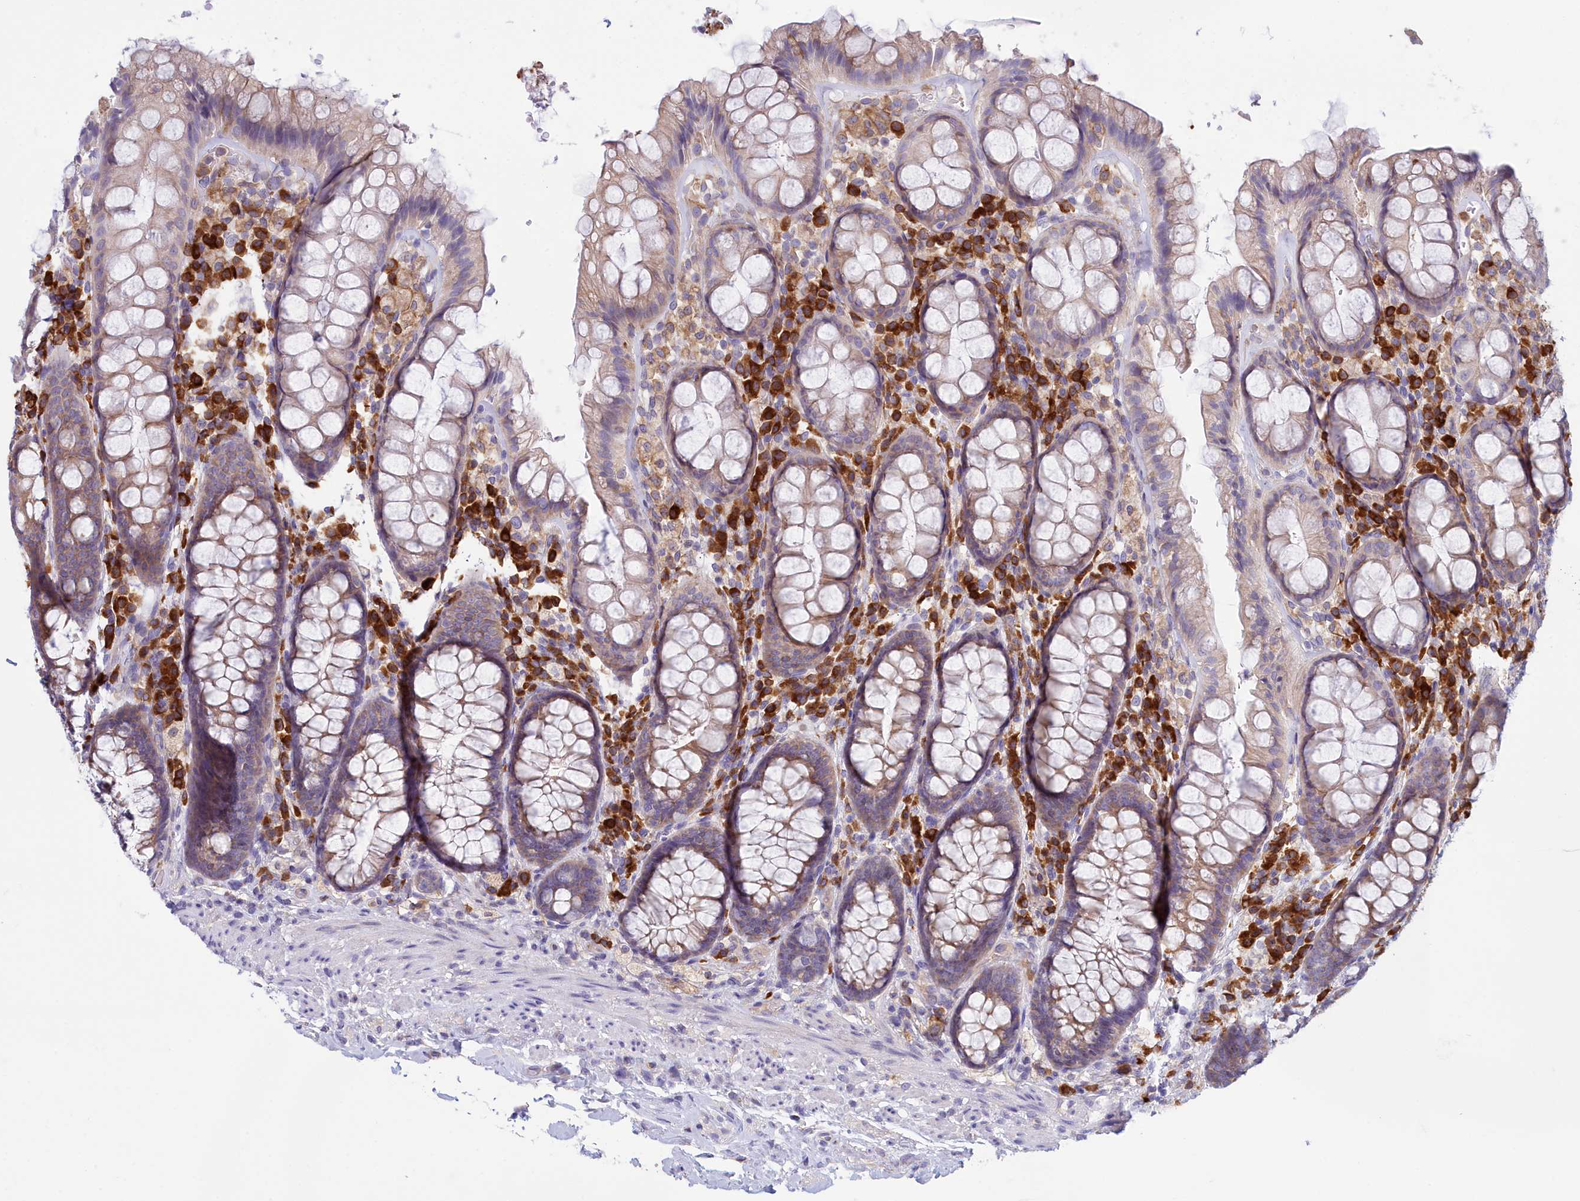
{"staining": {"intensity": "weak", "quantity": "25%-75%", "location": "cytoplasmic/membranous"}, "tissue": "rectum", "cell_type": "Glandular cells", "image_type": "normal", "snomed": [{"axis": "morphology", "description": "Normal tissue, NOS"}, {"axis": "topography", "description": "Rectum"}], "caption": "Immunohistochemical staining of unremarkable rectum reveals low levels of weak cytoplasmic/membranous positivity in approximately 25%-75% of glandular cells.", "gene": "HM13", "patient": {"sex": "male", "age": 83}}